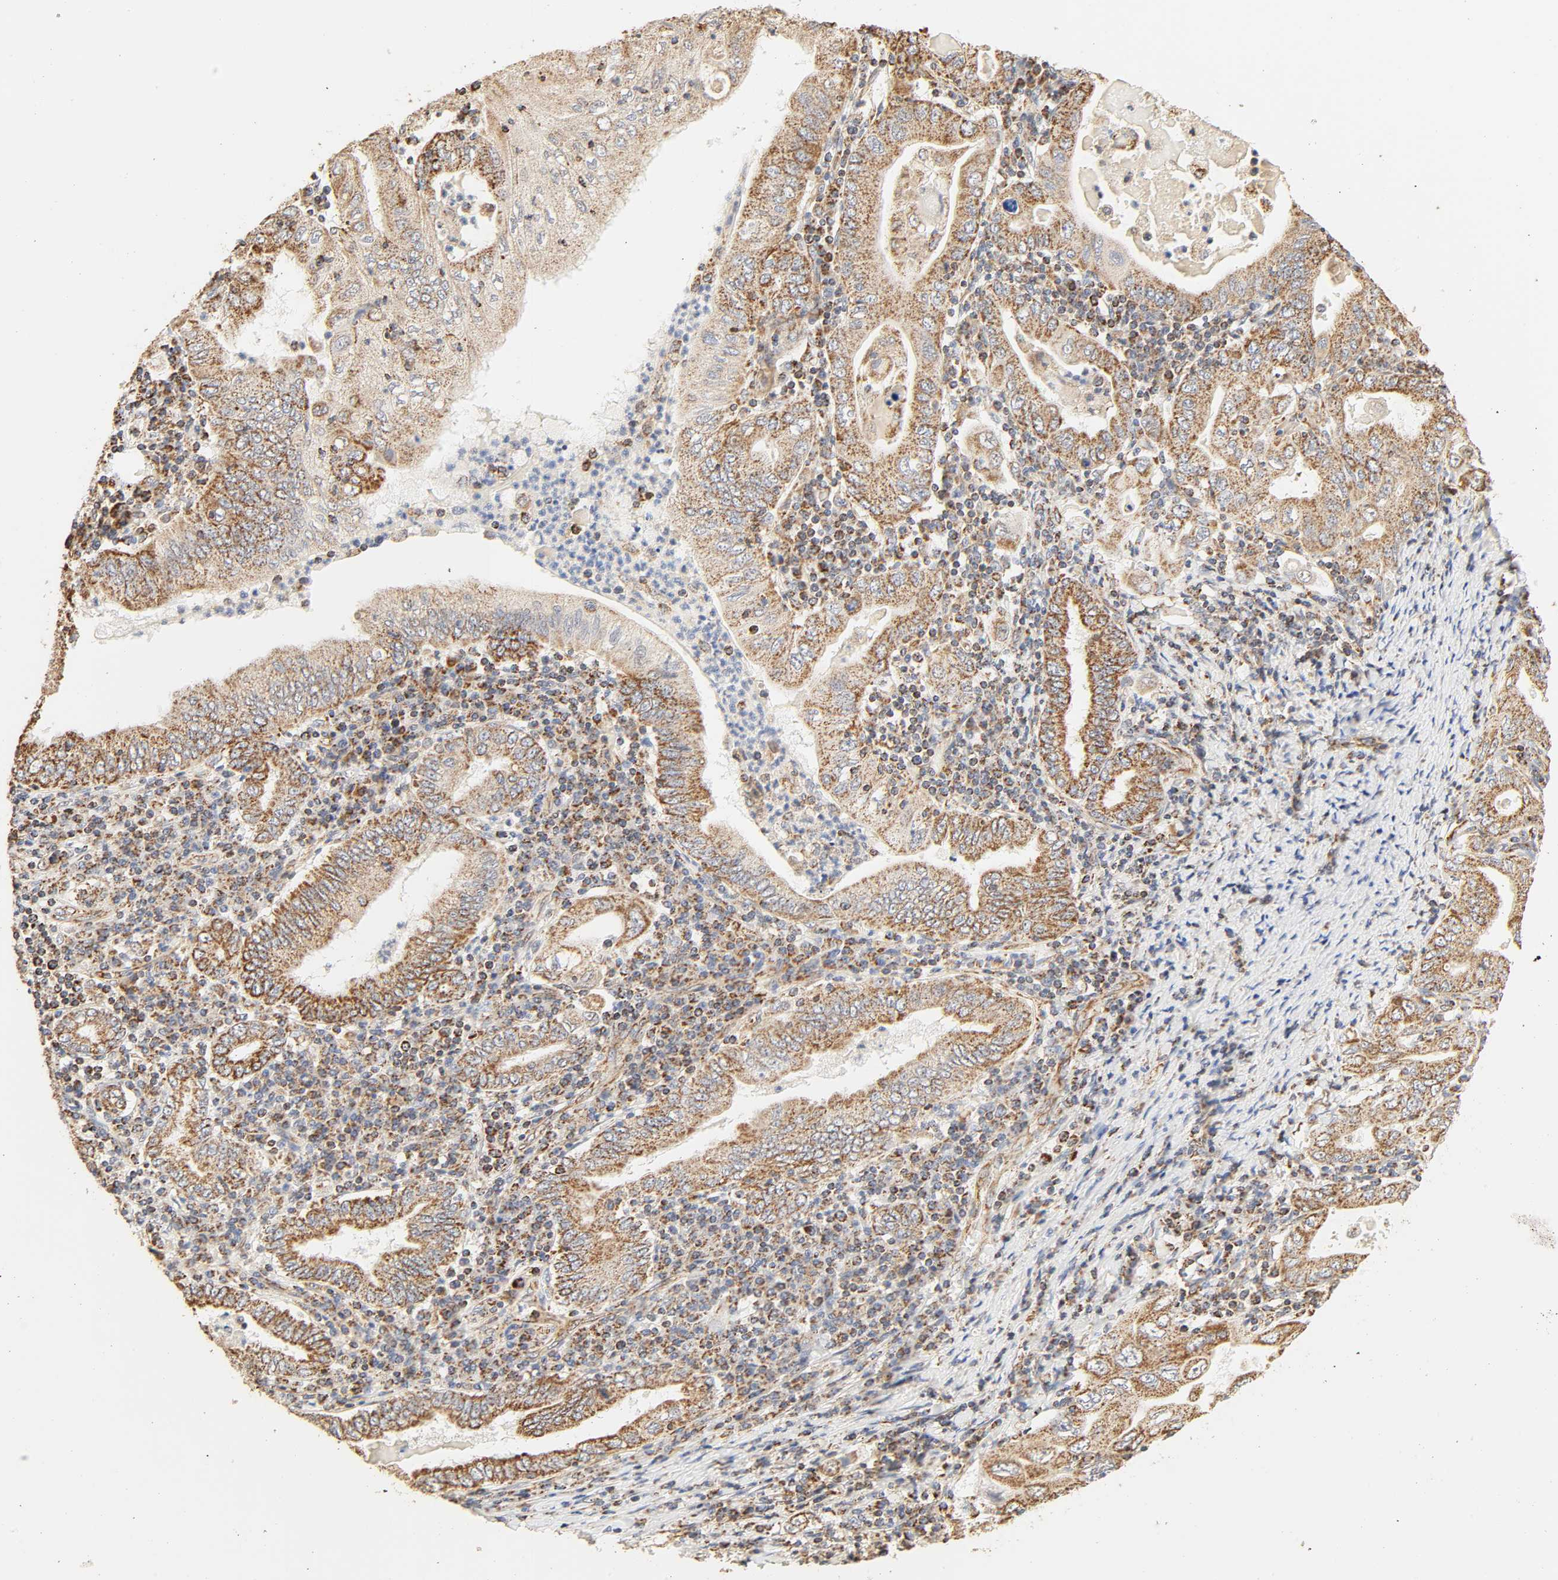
{"staining": {"intensity": "moderate", "quantity": ">75%", "location": "cytoplasmic/membranous"}, "tissue": "stomach cancer", "cell_type": "Tumor cells", "image_type": "cancer", "snomed": [{"axis": "morphology", "description": "Normal tissue, NOS"}, {"axis": "morphology", "description": "Adenocarcinoma, NOS"}, {"axis": "topography", "description": "Esophagus"}, {"axis": "topography", "description": "Stomach, upper"}, {"axis": "topography", "description": "Peripheral nerve tissue"}], "caption": "Tumor cells exhibit medium levels of moderate cytoplasmic/membranous staining in about >75% of cells in stomach cancer (adenocarcinoma).", "gene": "ZMAT5", "patient": {"sex": "male", "age": 62}}